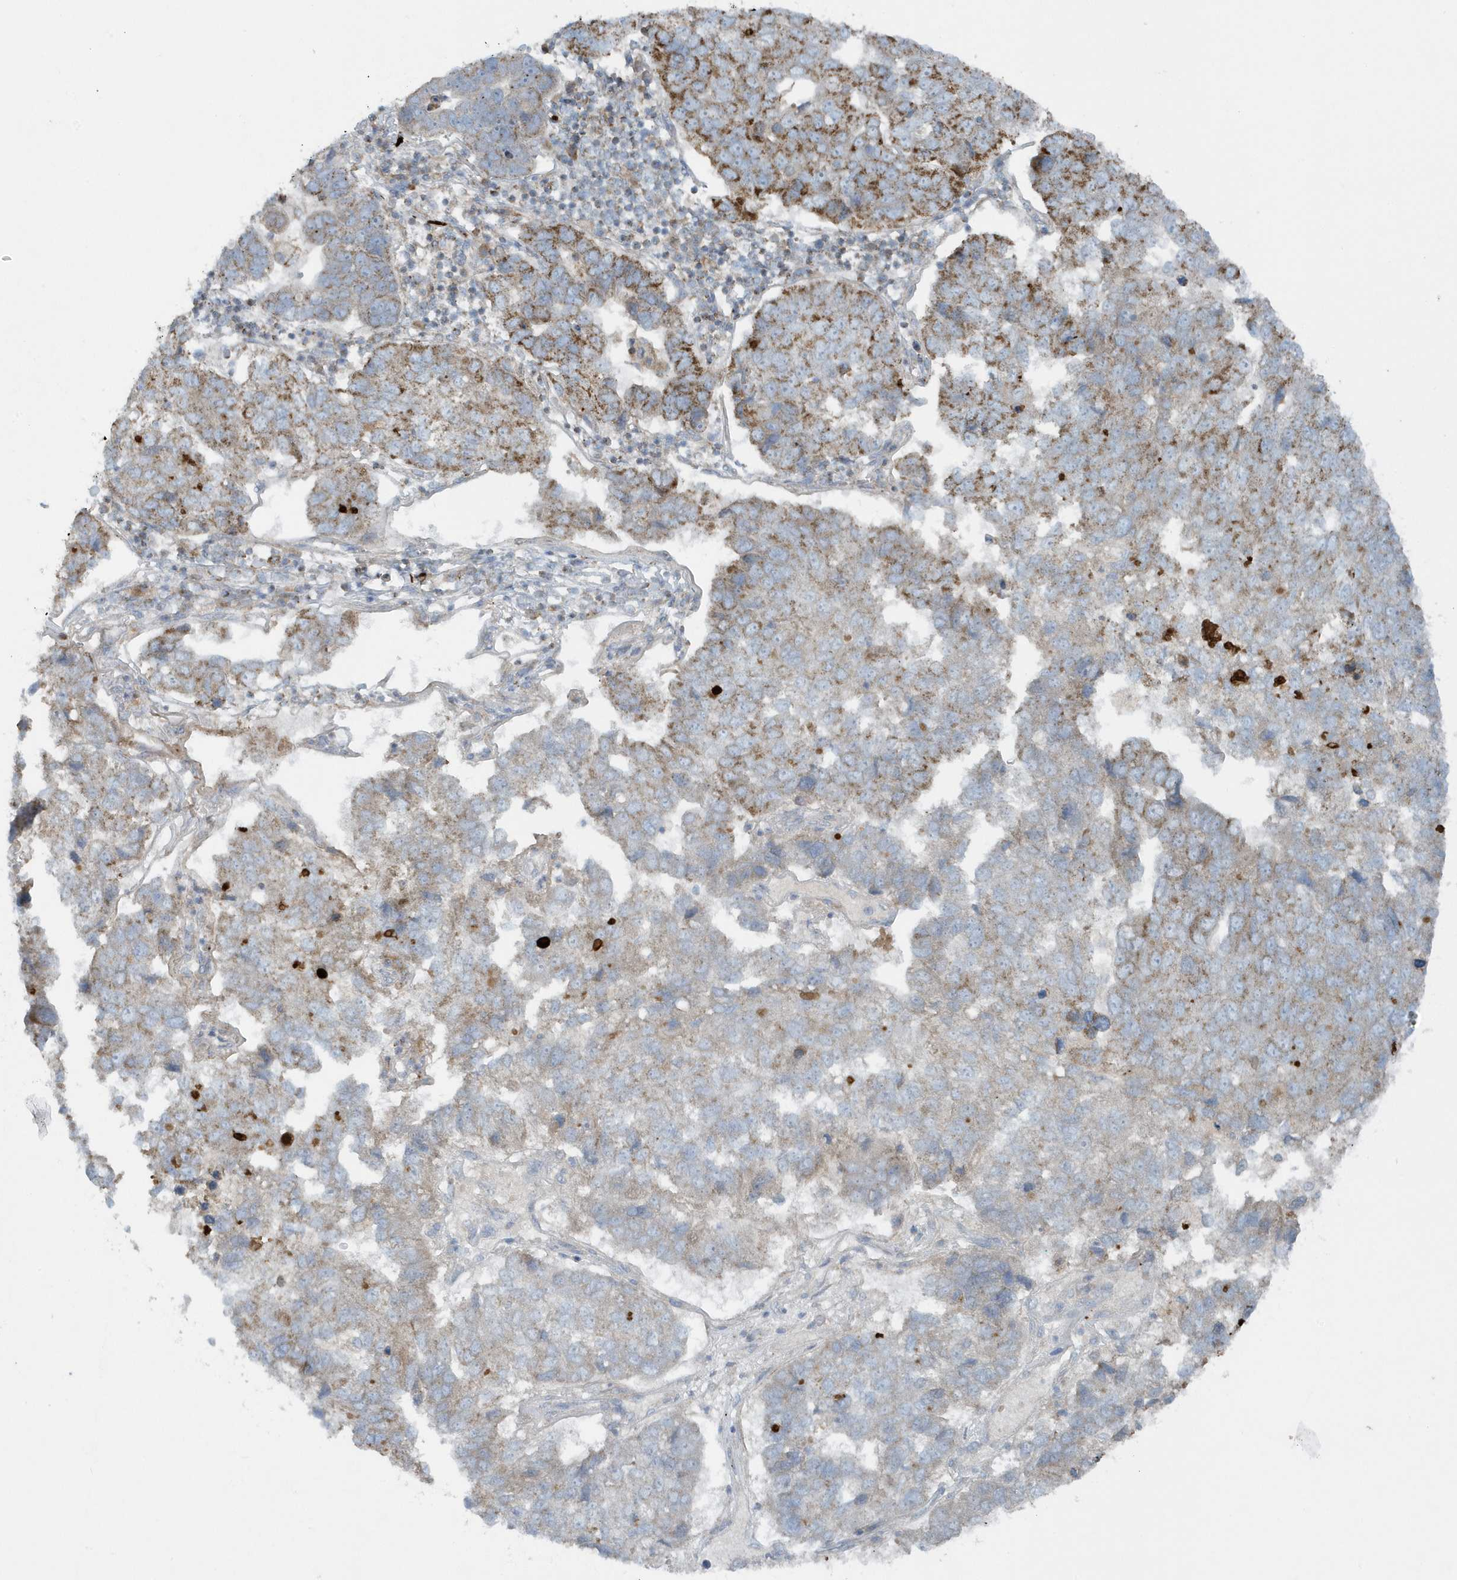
{"staining": {"intensity": "moderate", "quantity": "25%-75%", "location": "cytoplasmic/membranous"}, "tissue": "pancreatic cancer", "cell_type": "Tumor cells", "image_type": "cancer", "snomed": [{"axis": "morphology", "description": "Adenocarcinoma, NOS"}, {"axis": "topography", "description": "Pancreas"}], "caption": "Immunohistochemistry micrograph of neoplastic tissue: human pancreatic adenocarcinoma stained using immunohistochemistry (IHC) shows medium levels of moderate protein expression localized specifically in the cytoplasmic/membranous of tumor cells, appearing as a cytoplasmic/membranous brown color.", "gene": "SLC38A2", "patient": {"sex": "female", "age": 61}}